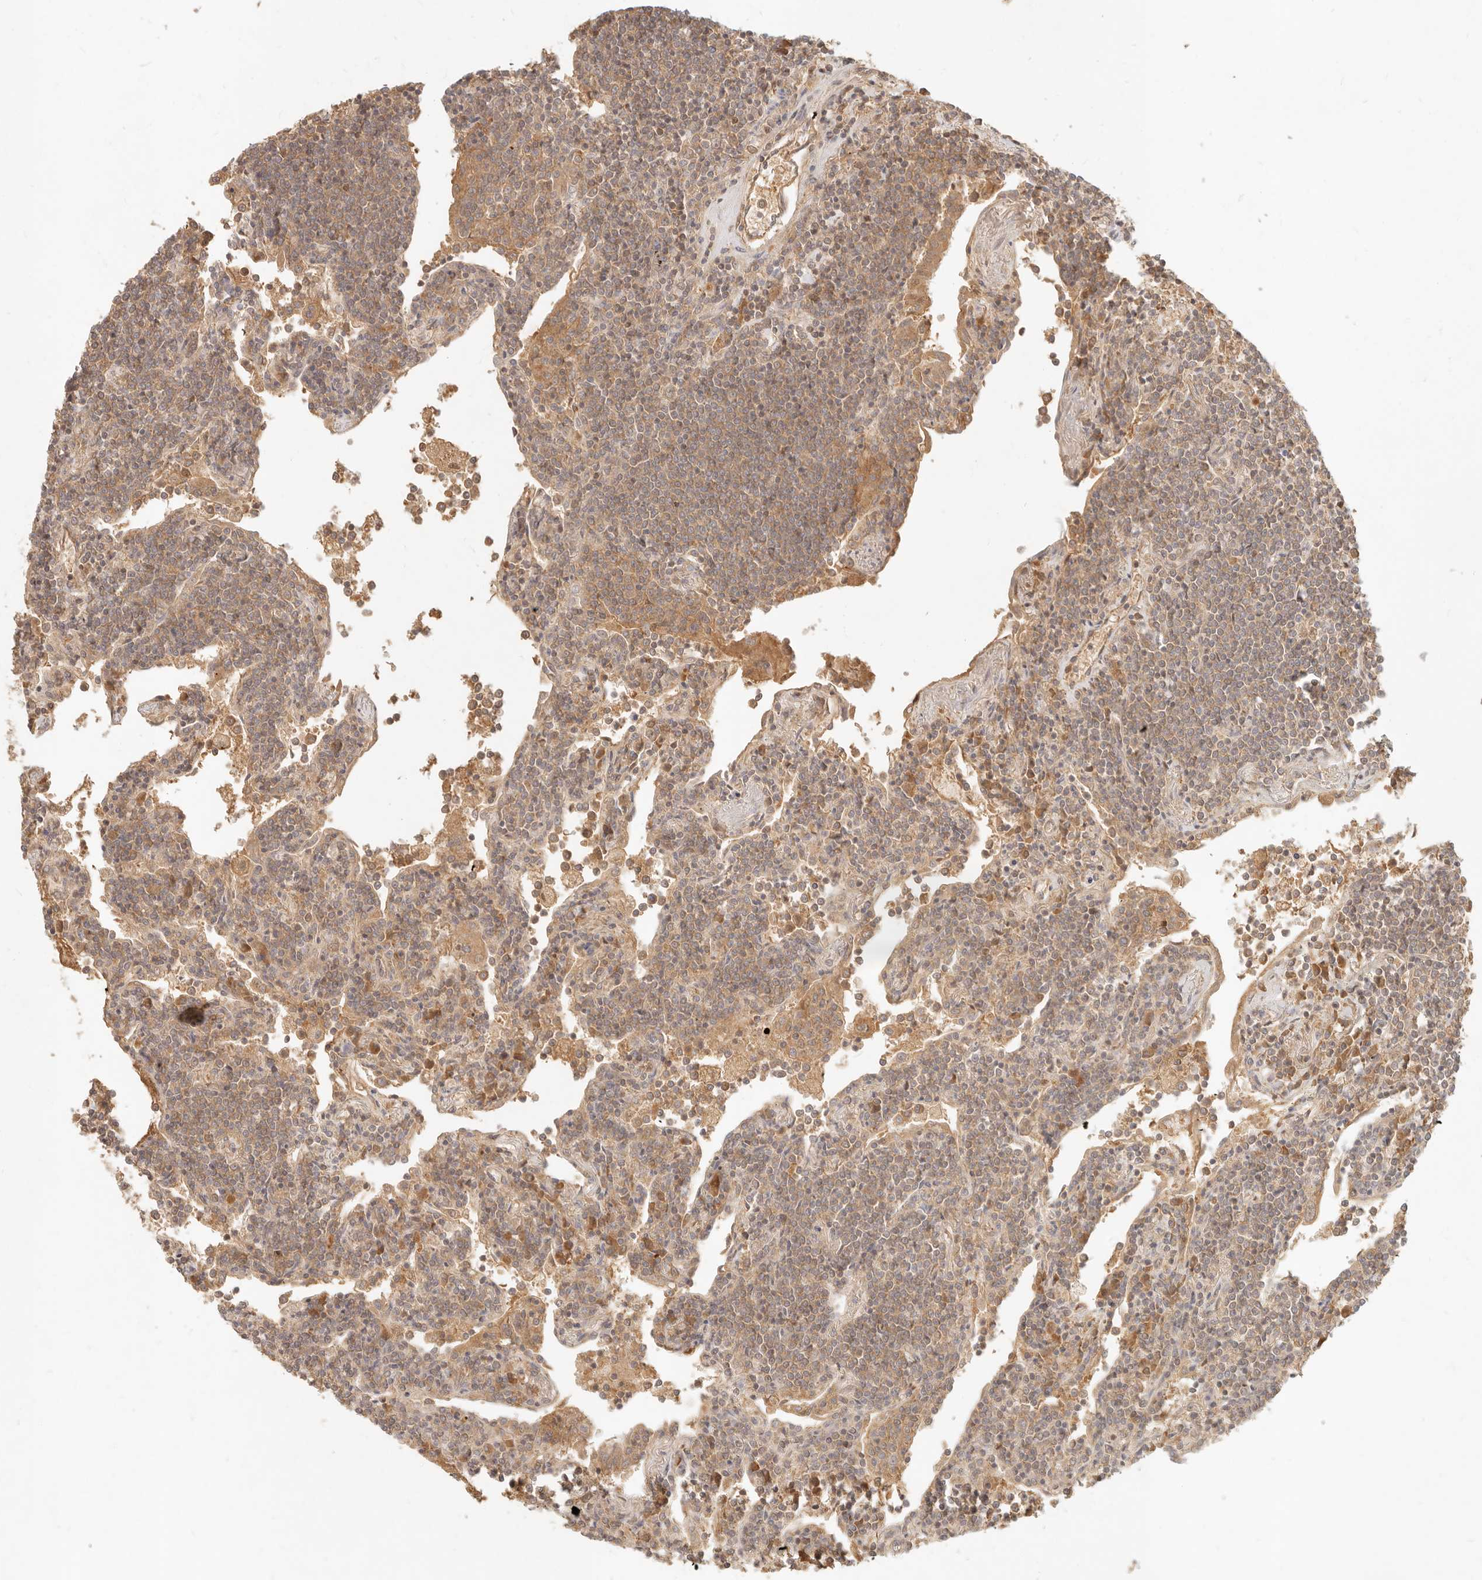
{"staining": {"intensity": "moderate", "quantity": ">75%", "location": "cytoplasmic/membranous"}, "tissue": "lymphoma", "cell_type": "Tumor cells", "image_type": "cancer", "snomed": [{"axis": "morphology", "description": "Malignant lymphoma, non-Hodgkin's type, Low grade"}, {"axis": "topography", "description": "Lung"}], "caption": "Low-grade malignant lymphoma, non-Hodgkin's type stained with immunohistochemistry demonstrates moderate cytoplasmic/membranous staining in approximately >75% of tumor cells.", "gene": "NECAP2", "patient": {"sex": "female", "age": 71}}